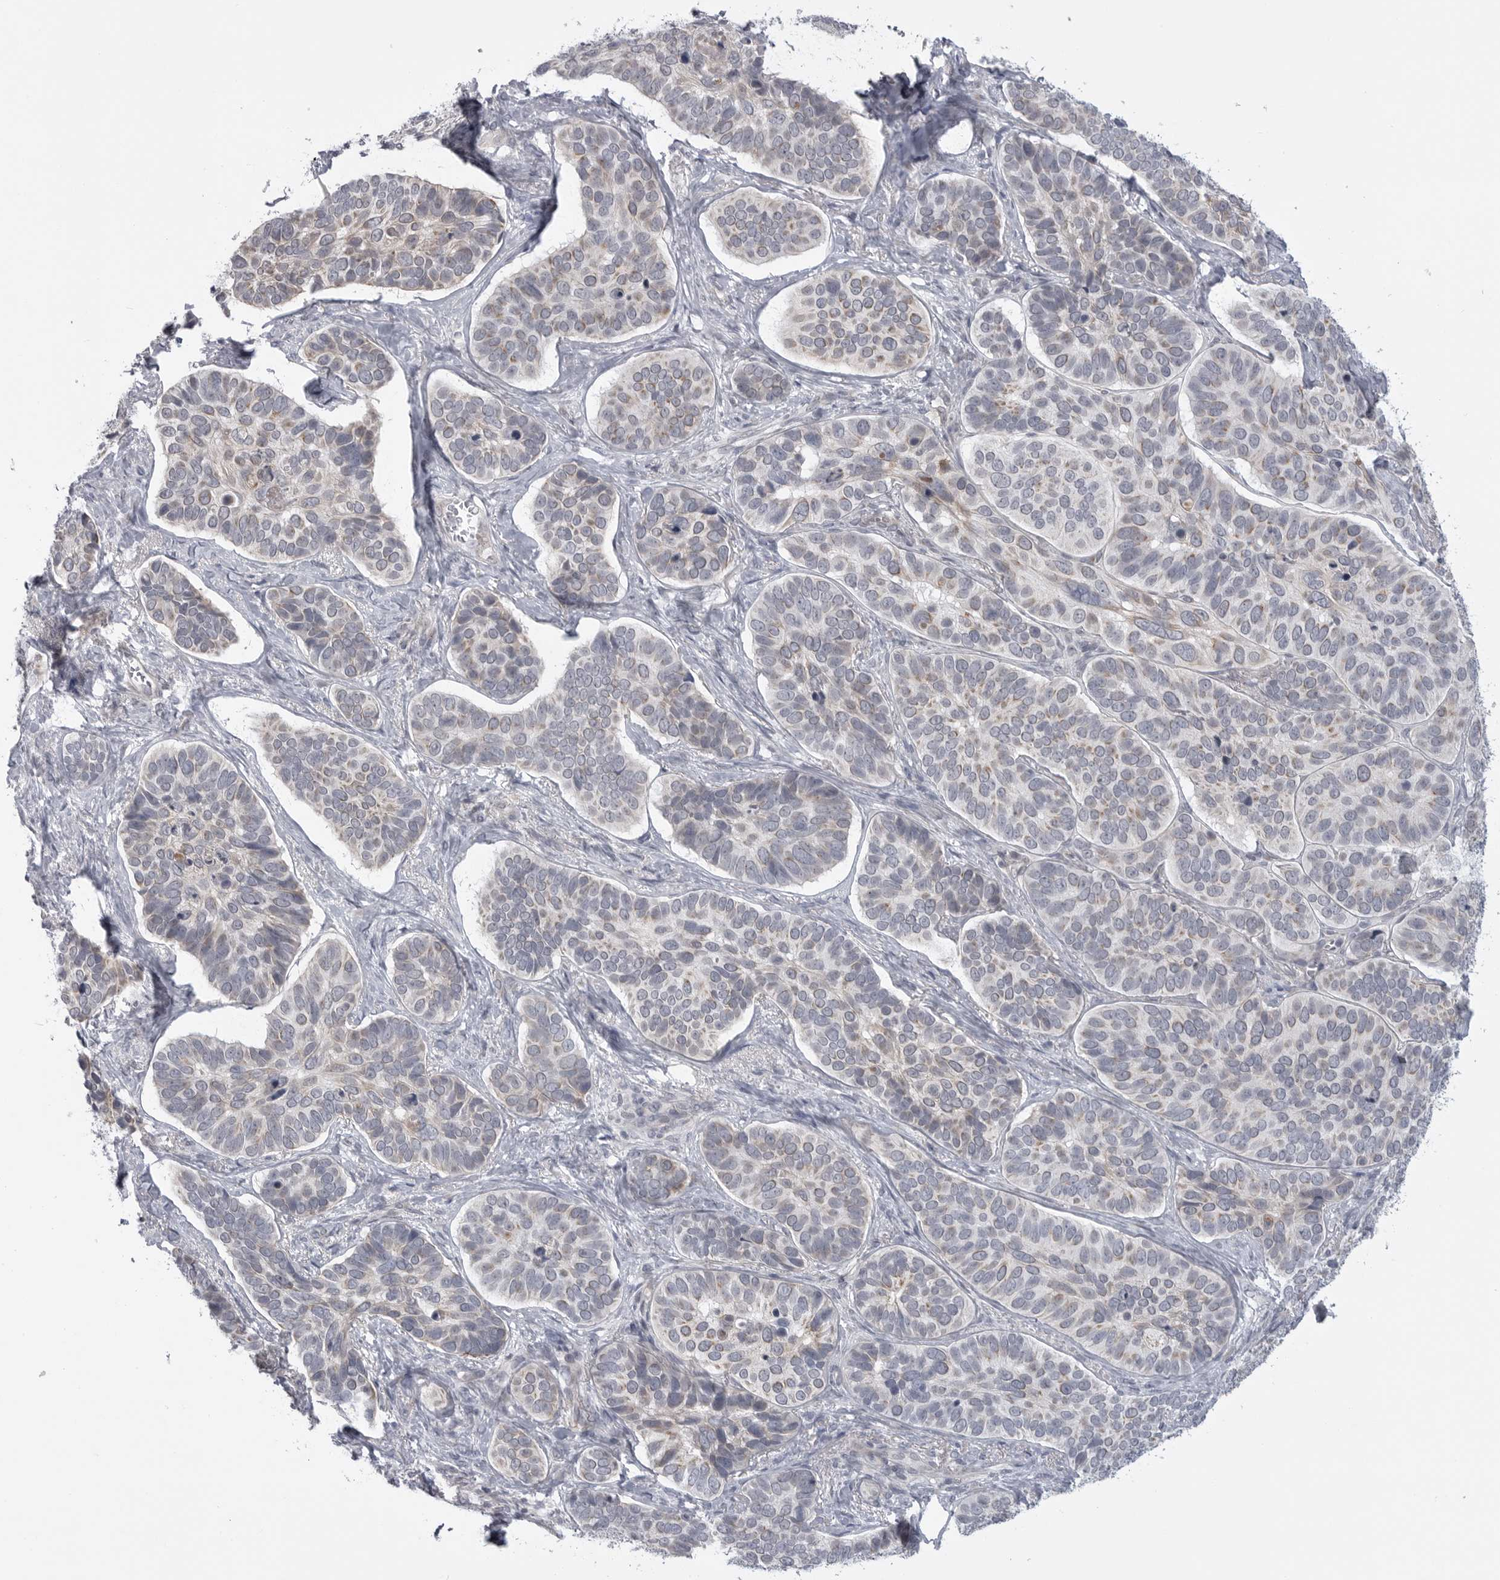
{"staining": {"intensity": "weak", "quantity": "<25%", "location": "cytoplasmic/membranous"}, "tissue": "skin cancer", "cell_type": "Tumor cells", "image_type": "cancer", "snomed": [{"axis": "morphology", "description": "Basal cell carcinoma"}, {"axis": "topography", "description": "Skin"}], "caption": "IHC histopathology image of human skin basal cell carcinoma stained for a protein (brown), which demonstrates no expression in tumor cells. Brightfield microscopy of IHC stained with DAB (brown) and hematoxylin (blue), captured at high magnification.", "gene": "LRRC45", "patient": {"sex": "male", "age": 62}}